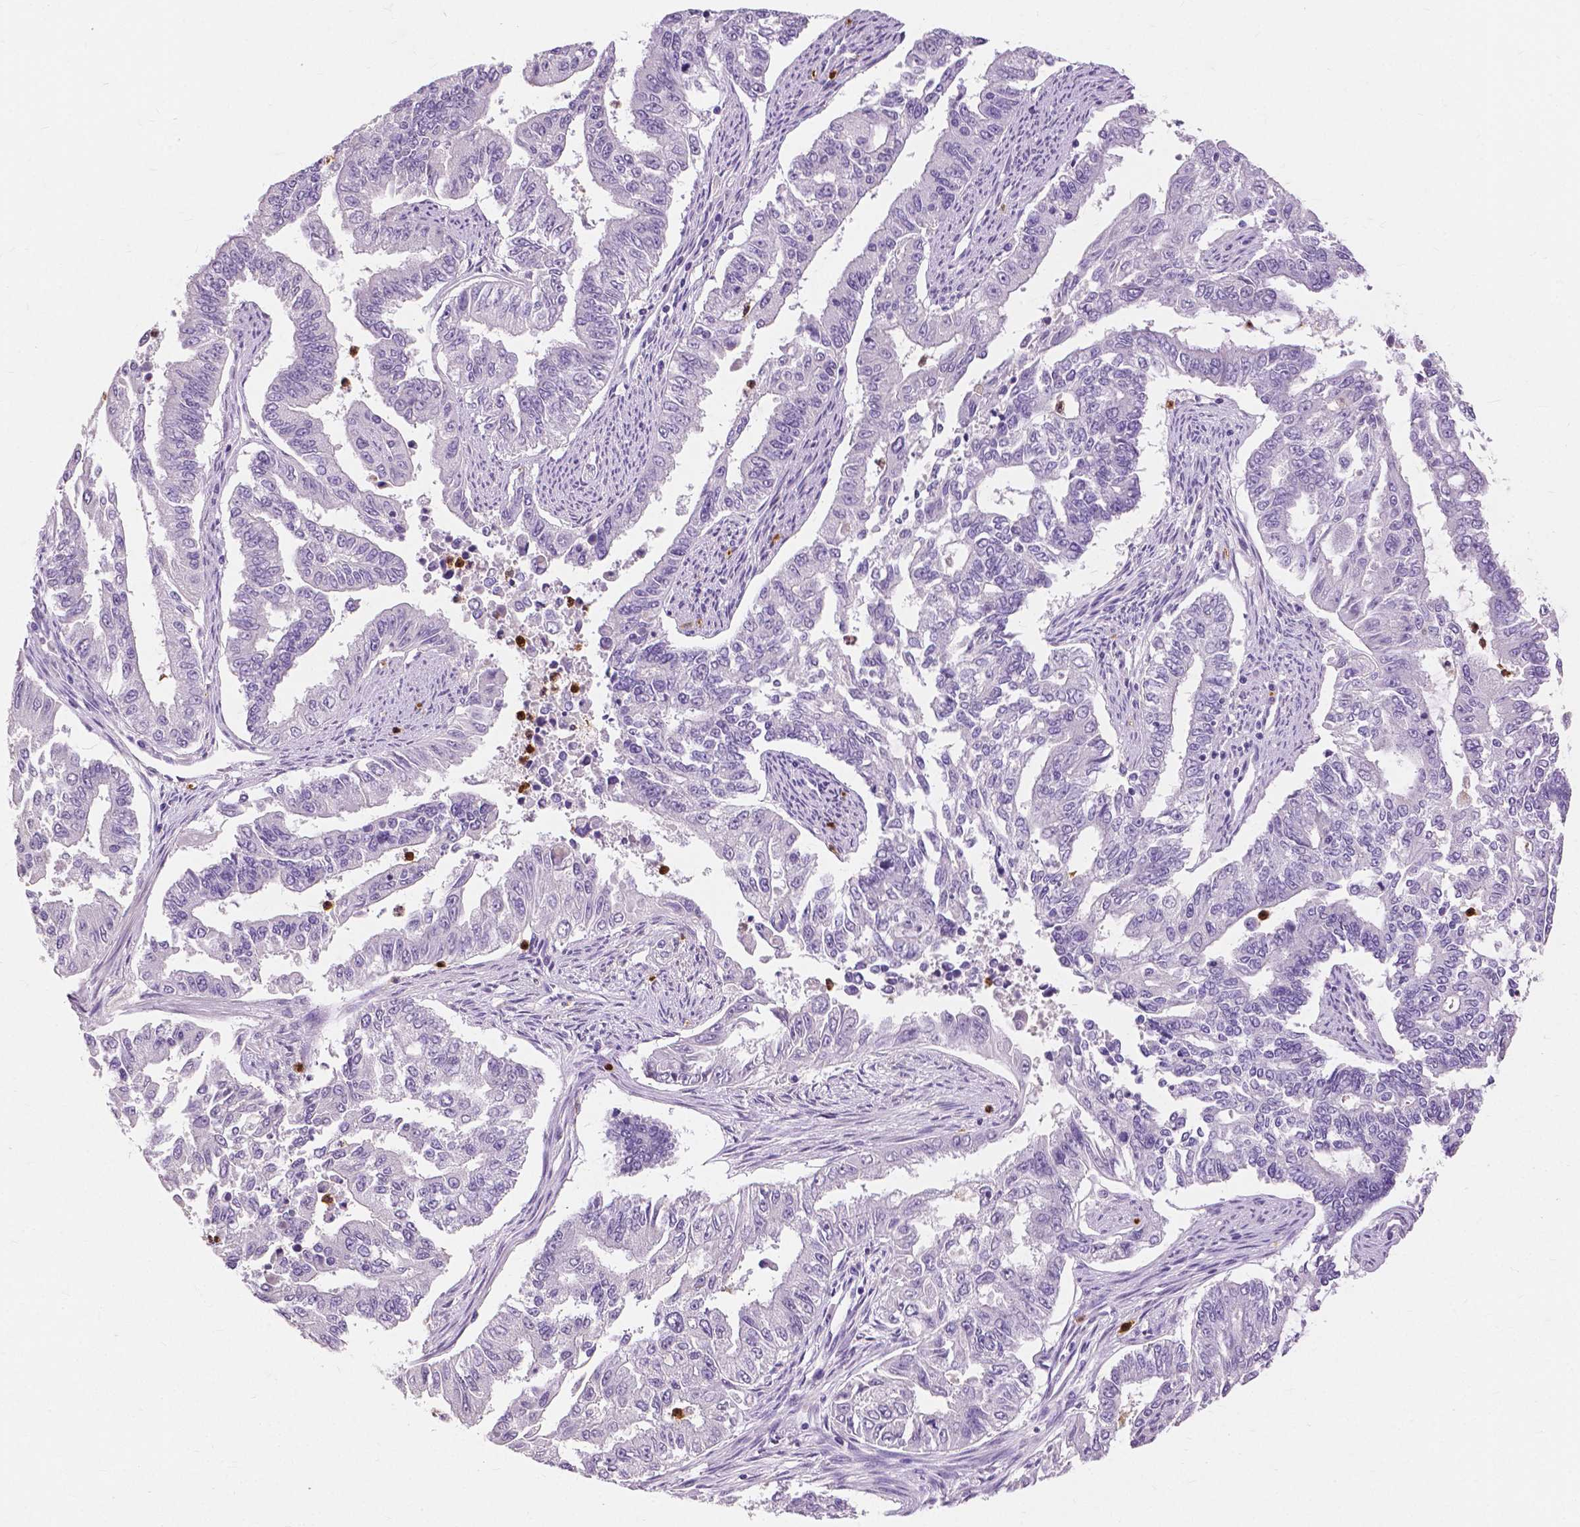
{"staining": {"intensity": "negative", "quantity": "none", "location": "none"}, "tissue": "endometrial cancer", "cell_type": "Tumor cells", "image_type": "cancer", "snomed": [{"axis": "morphology", "description": "Adenocarcinoma, NOS"}, {"axis": "topography", "description": "Uterus"}], "caption": "Tumor cells show no significant staining in endometrial adenocarcinoma.", "gene": "CXCR2", "patient": {"sex": "female", "age": 59}}